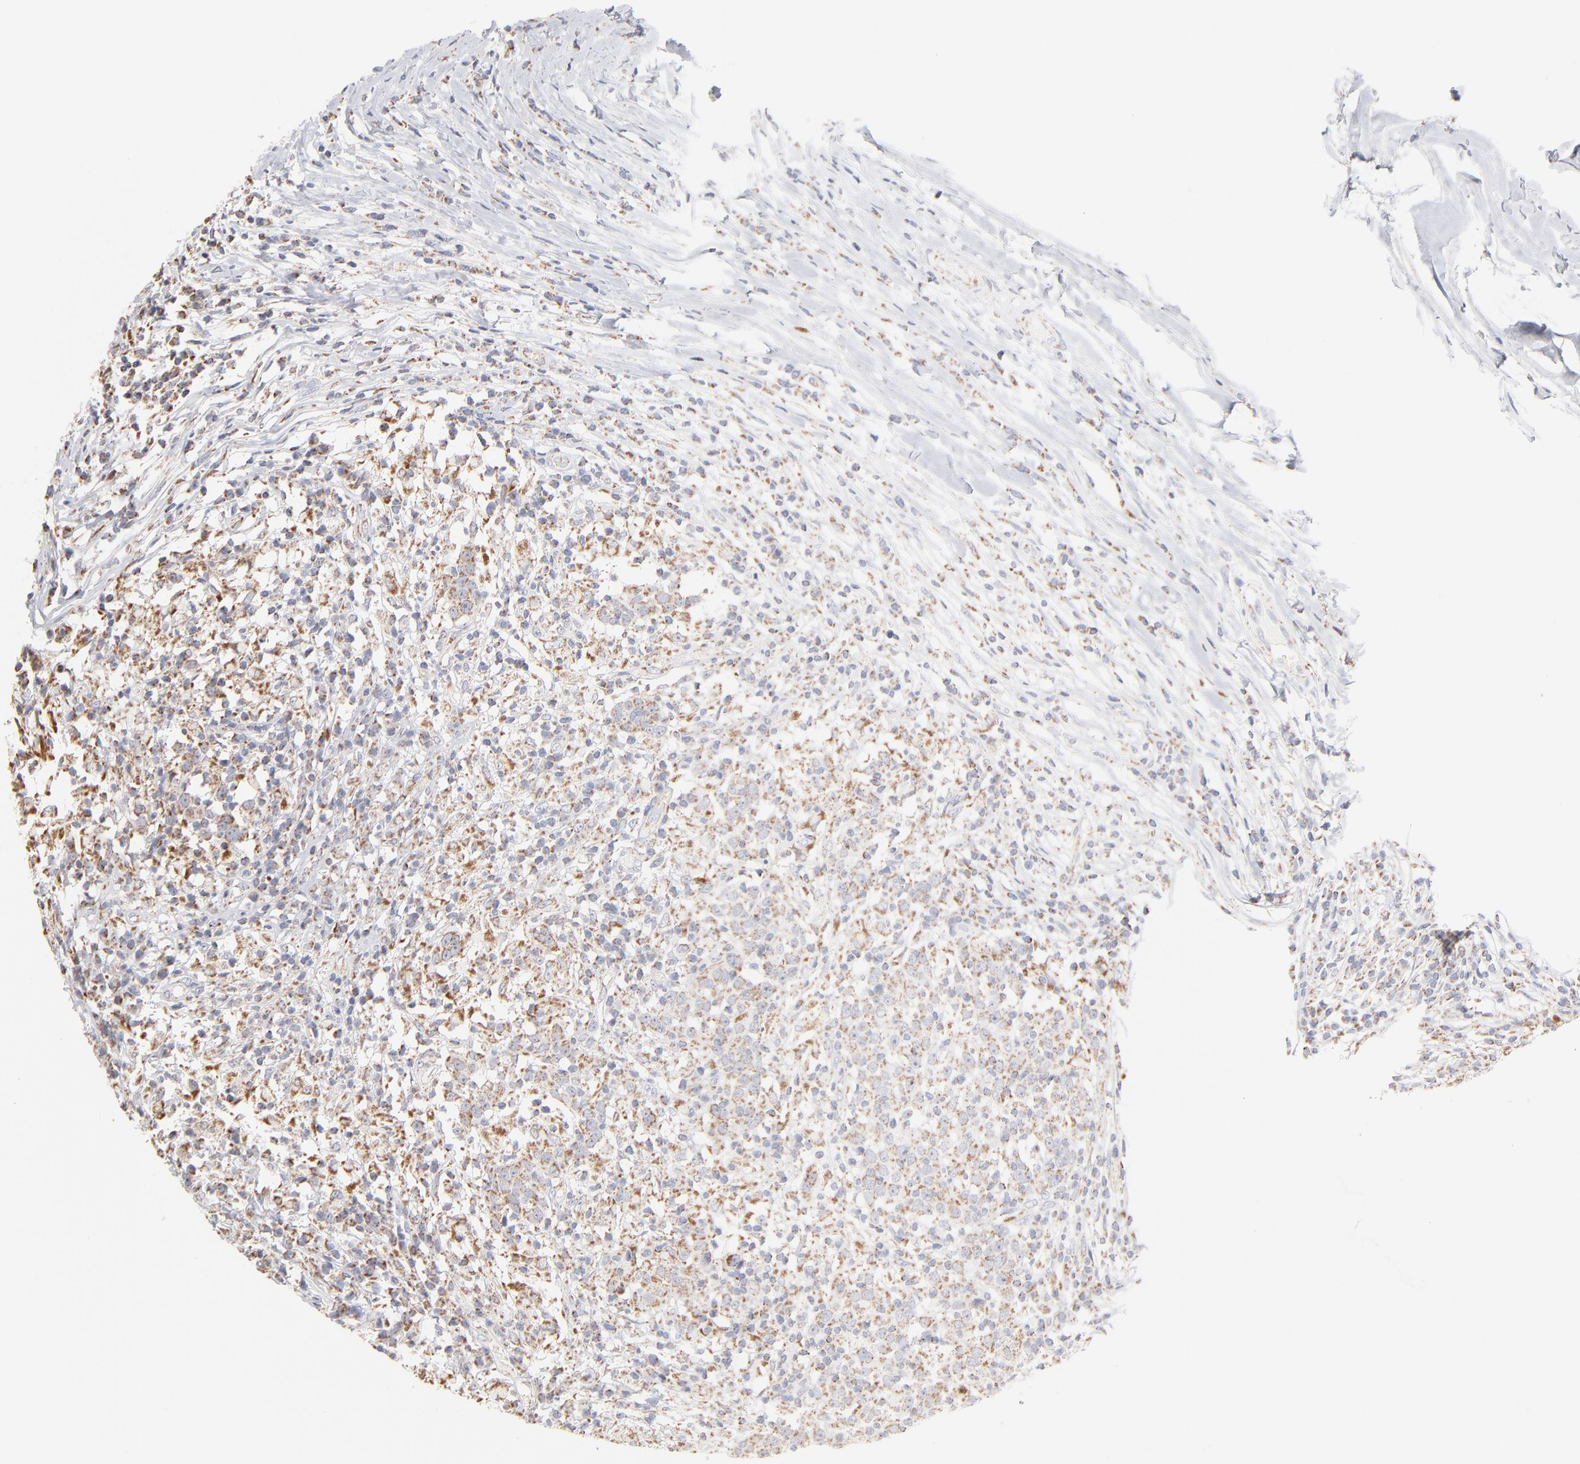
{"staining": {"intensity": "moderate", "quantity": ">75%", "location": "cytoplasmic/membranous"}, "tissue": "head and neck cancer", "cell_type": "Tumor cells", "image_type": "cancer", "snomed": [{"axis": "morphology", "description": "Adenocarcinoma, NOS"}, {"axis": "topography", "description": "Salivary gland"}, {"axis": "topography", "description": "Head-Neck"}], "caption": "The micrograph exhibits a brown stain indicating the presence of a protein in the cytoplasmic/membranous of tumor cells in head and neck adenocarcinoma.", "gene": "MRPL58", "patient": {"sex": "female", "age": 65}}